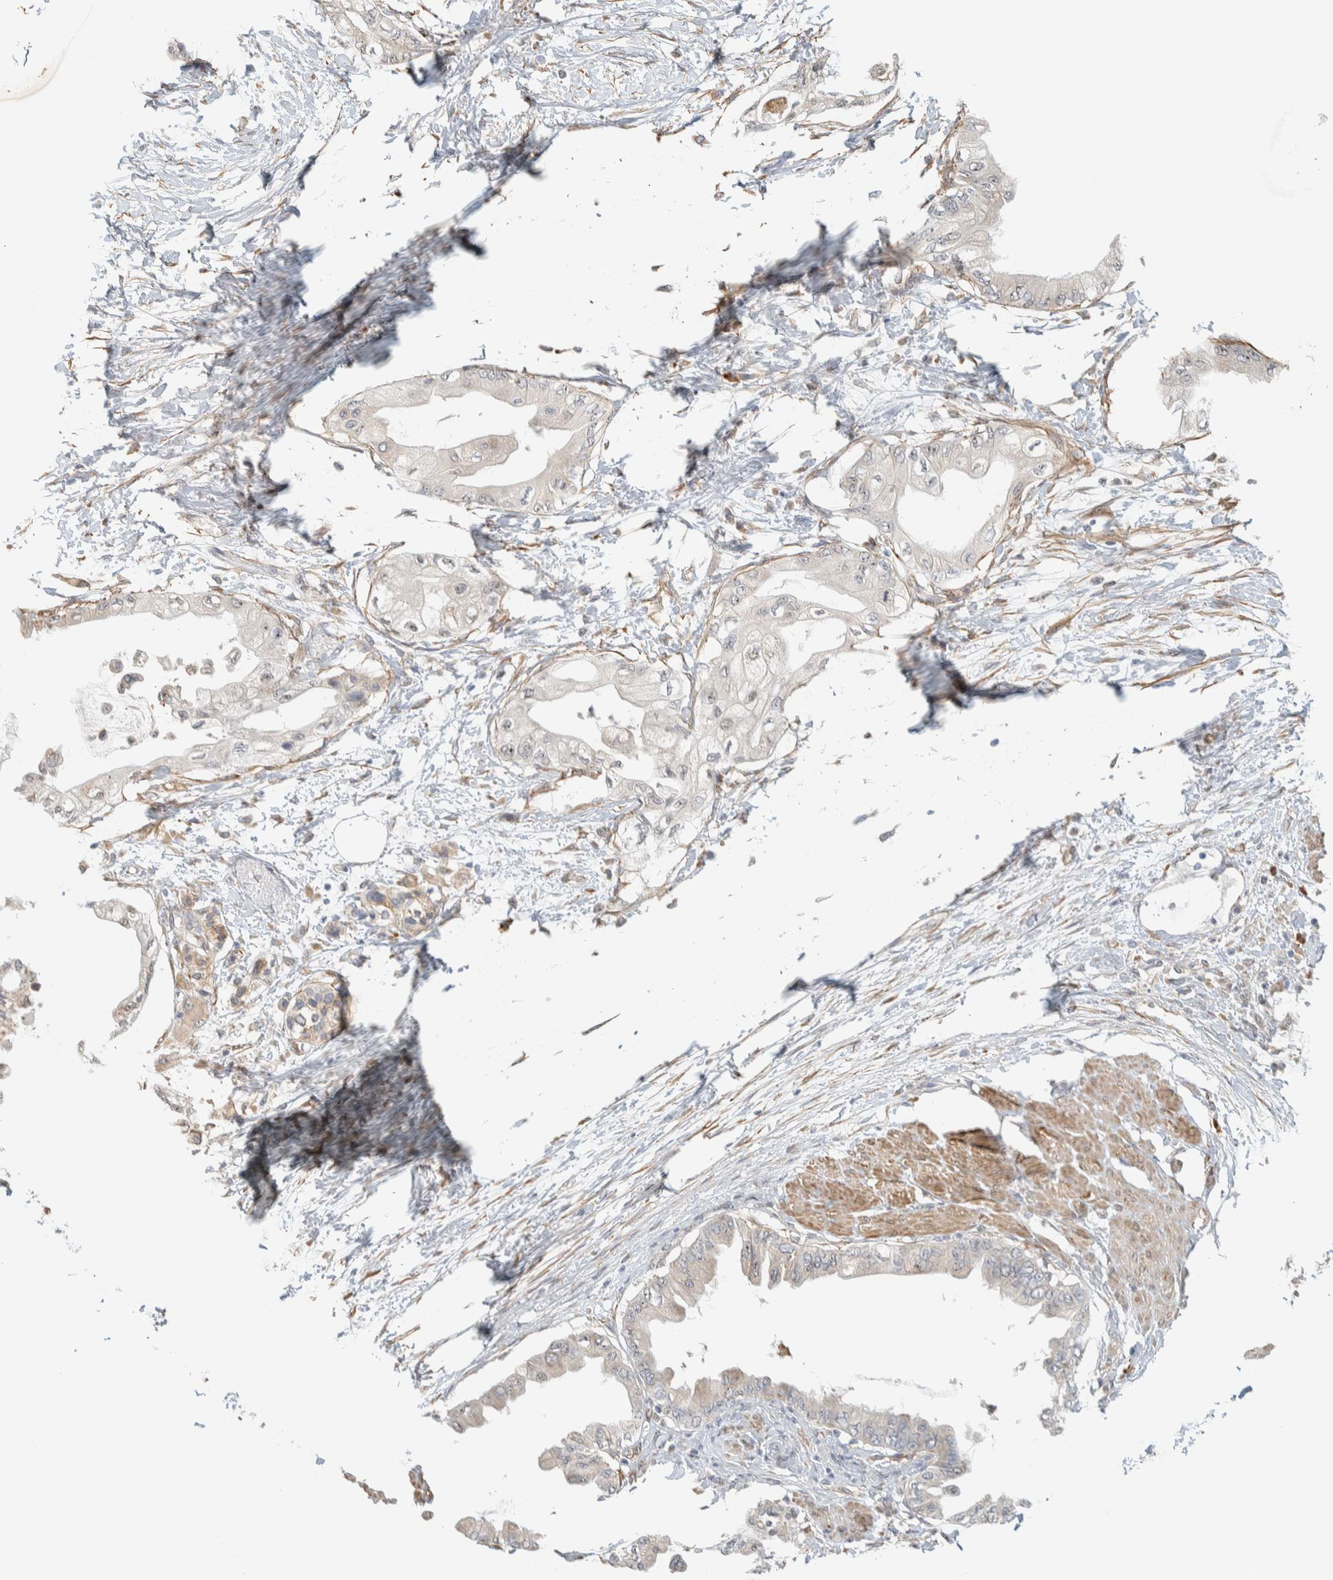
{"staining": {"intensity": "negative", "quantity": "none", "location": "none"}, "tissue": "pancreatic cancer", "cell_type": "Tumor cells", "image_type": "cancer", "snomed": [{"axis": "morphology", "description": "Normal tissue, NOS"}, {"axis": "morphology", "description": "Adenocarcinoma, NOS"}, {"axis": "topography", "description": "Pancreas"}, {"axis": "topography", "description": "Duodenum"}], "caption": "Immunohistochemistry (IHC) image of human pancreatic cancer stained for a protein (brown), which demonstrates no staining in tumor cells. The staining is performed using DAB (3,3'-diaminobenzidine) brown chromogen with nuclei counter-stained in using hematoxylin.", "gene": "KLHL40", "patient": {"sex": "female", "age": 60}}